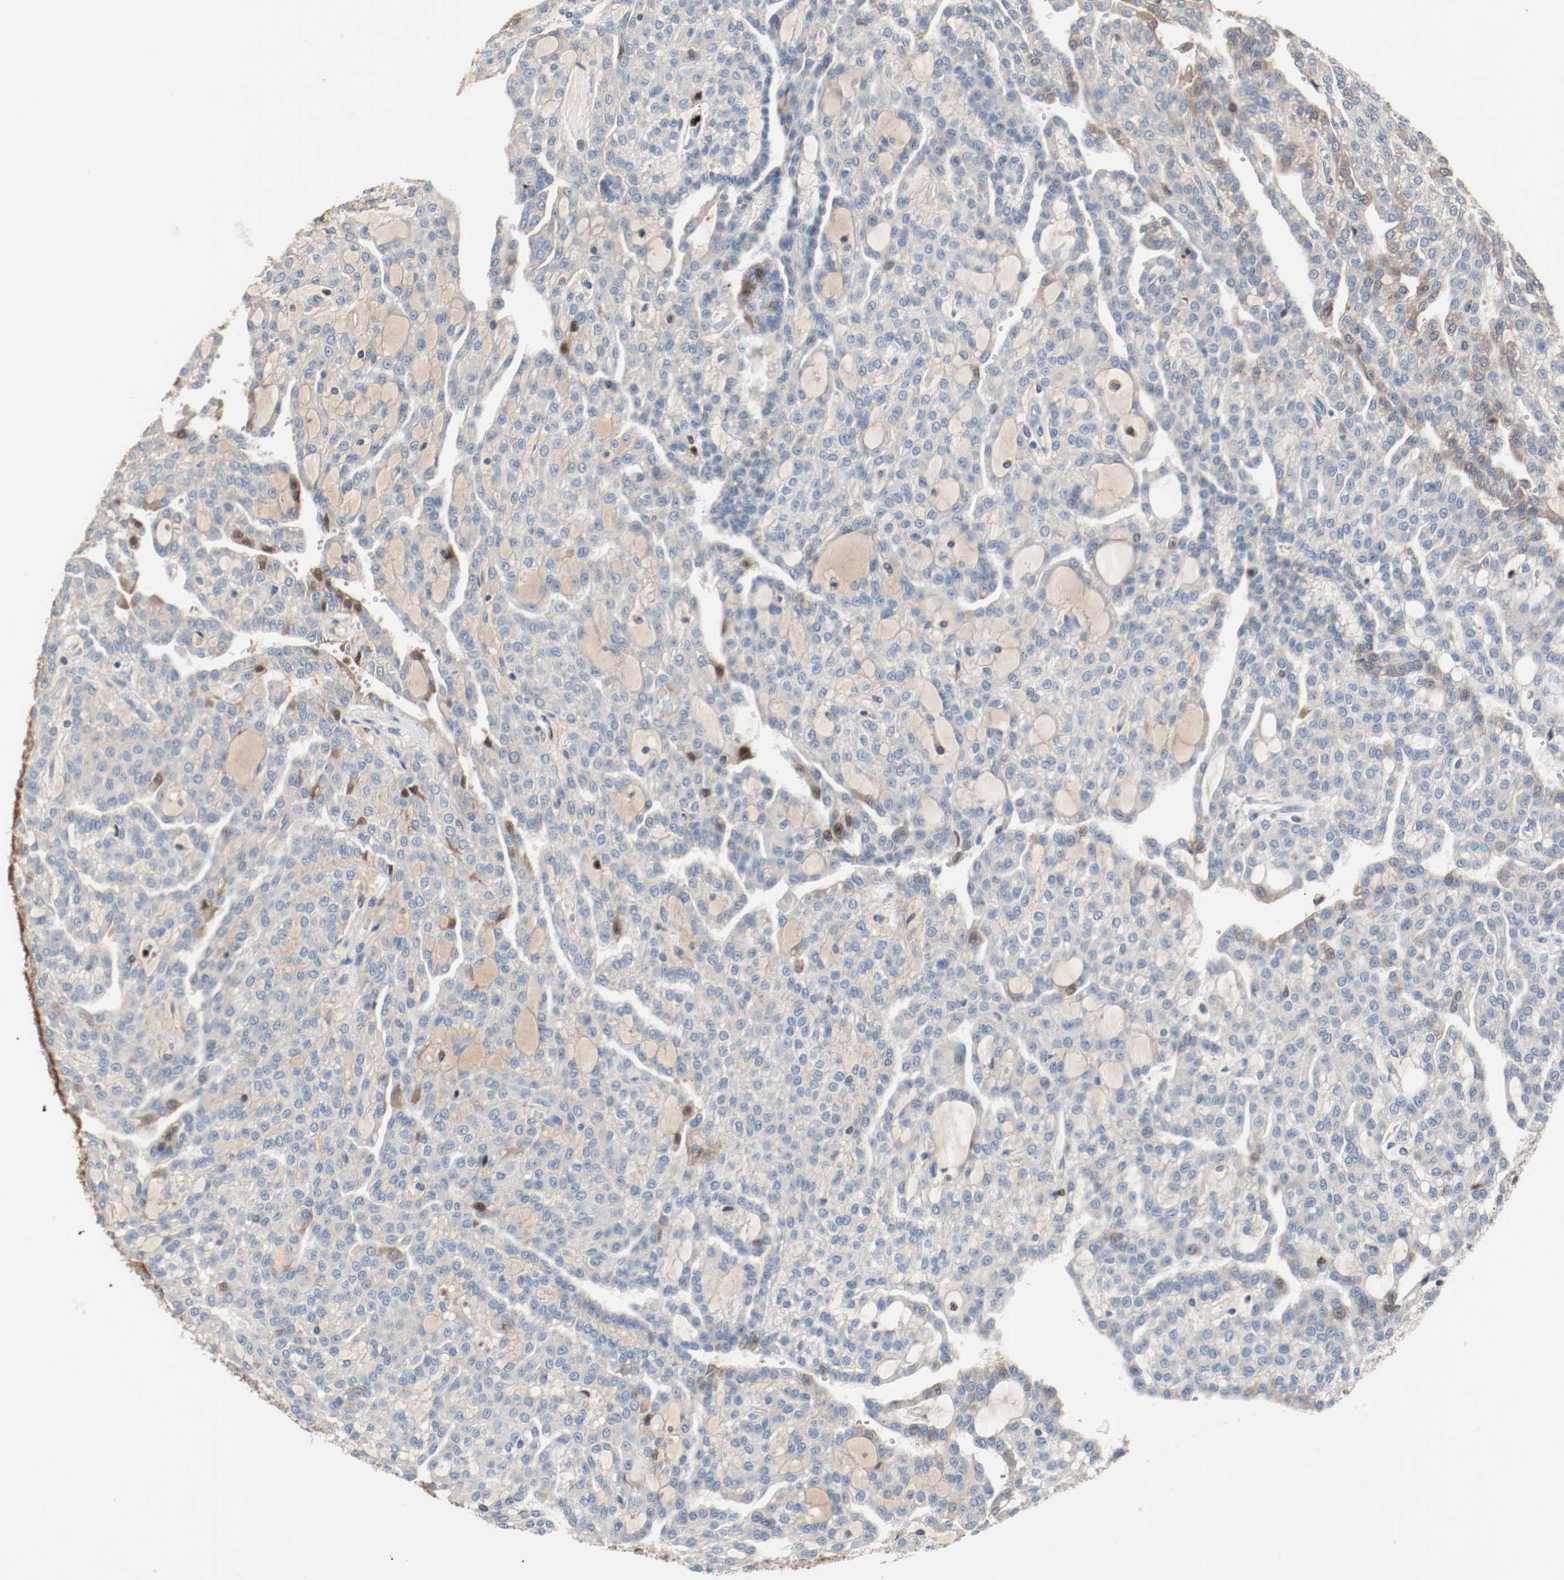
{"staining": {"intensity": "negative", "quantity": "none", "location": "none"}, "tissue": "renal cancer", "cell_type": "Tumor cells", "image_type": "cancer", "snomed": [{"axis": "morphology", "description": "Adenocarcinoma, NOS"}, {"axis": "topography", "description": "Kidney"}], "caption": "An image of renal cancer (adenocarcinoma) stained for a protein reveals no brown staining in tumor cells.", "gene": "BLK", "patient": {"sex": "male", "age": 63}}